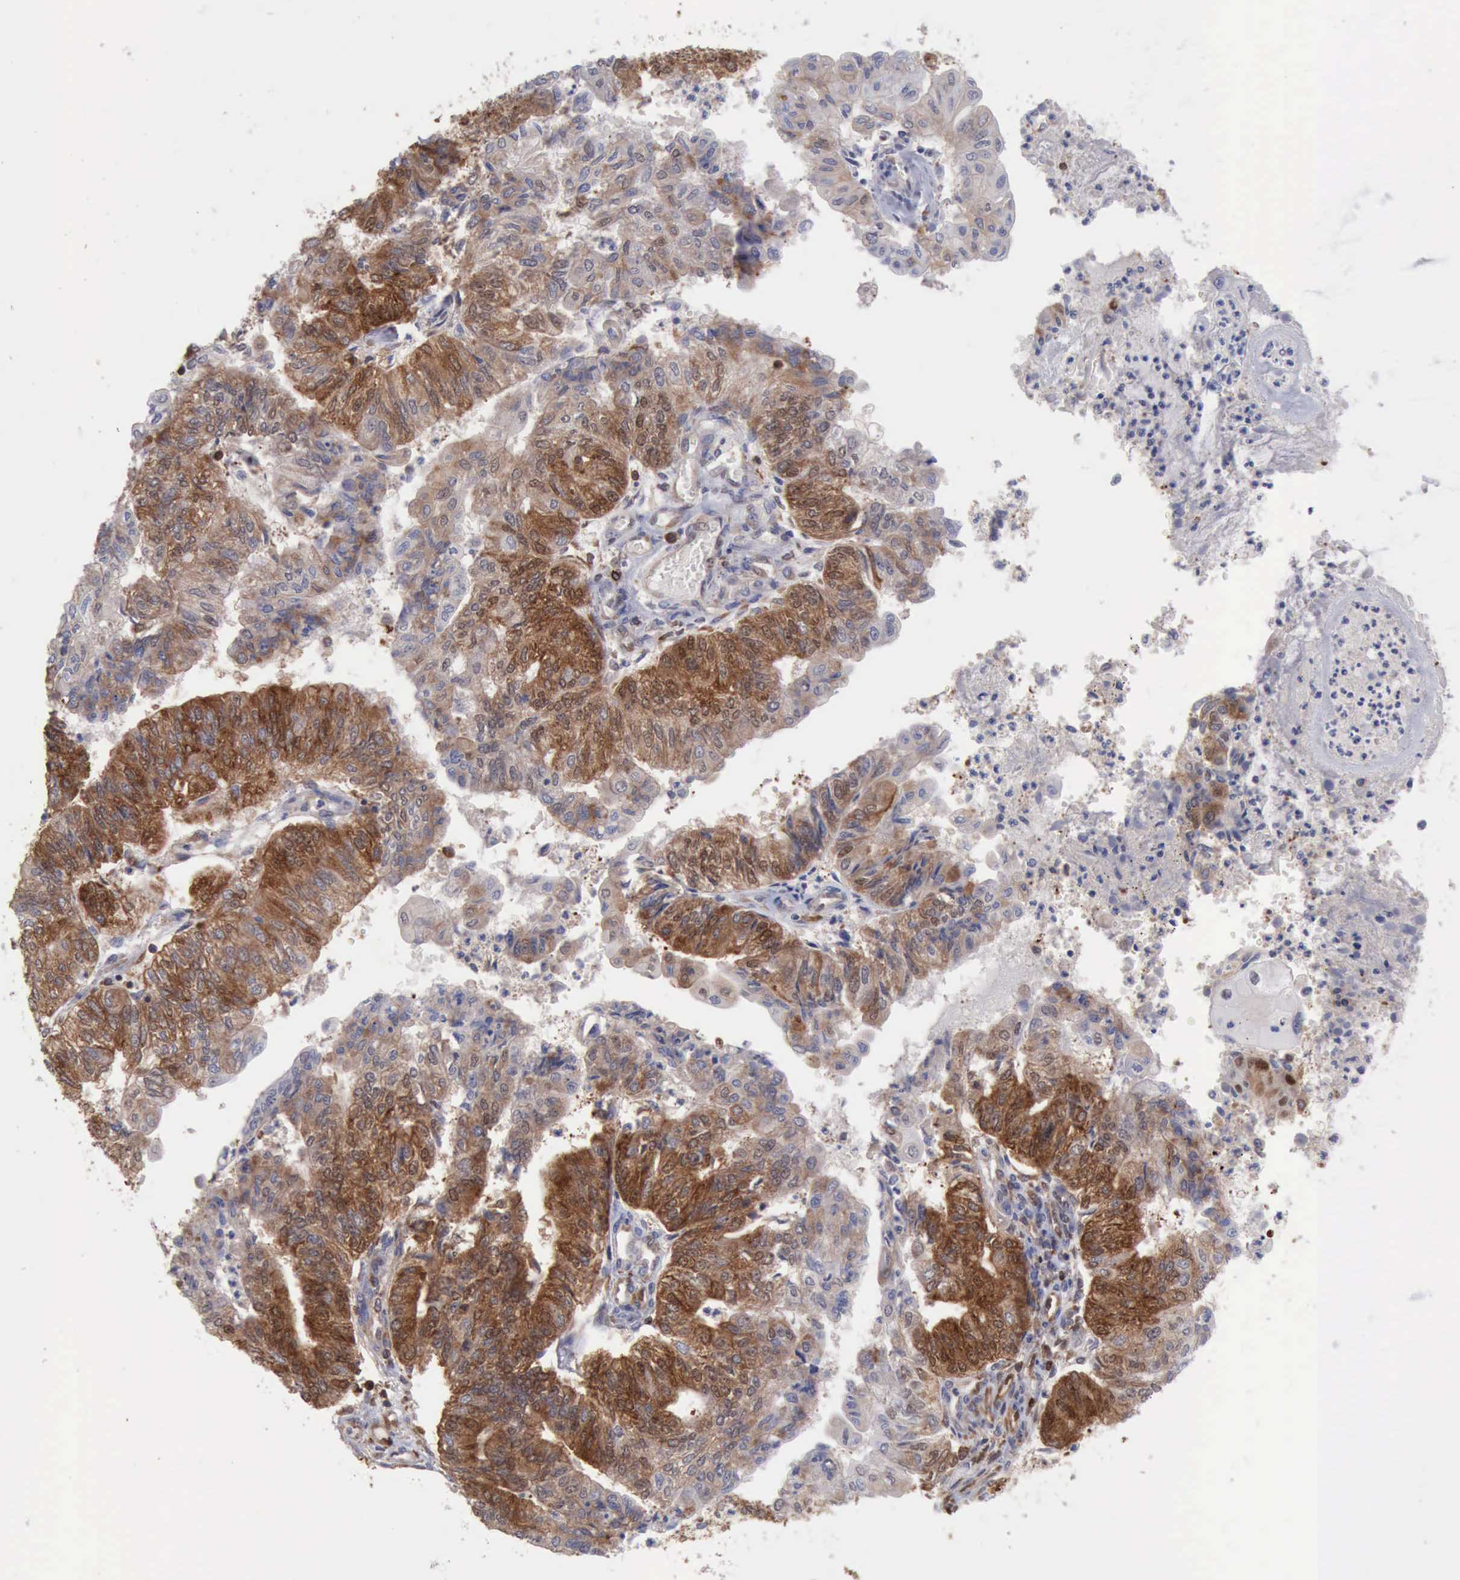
{"staining": {"intensity": "strong", "quantity": ">75%", "location": "cytoplasmic/membranous,nuclear"}, "tissue": "endometrial cancer", "cell_type": "Tumor cells", "image_type": "cancer", "snomed": [{"axis": "morphology", "description": "Adenocarcinoma, NOS"}, {"axis": "topography", "description": "Endometrium"}], "caption": "Brown immunohistochemical staining in adenocarcinoma (endometrial) exhibits strong cytoplasmic/membranous and nuclear positivity in approximately >75% of tumor cells.", "gene": "PDCD4", "patient": {"sex": "female", "age": 59}}